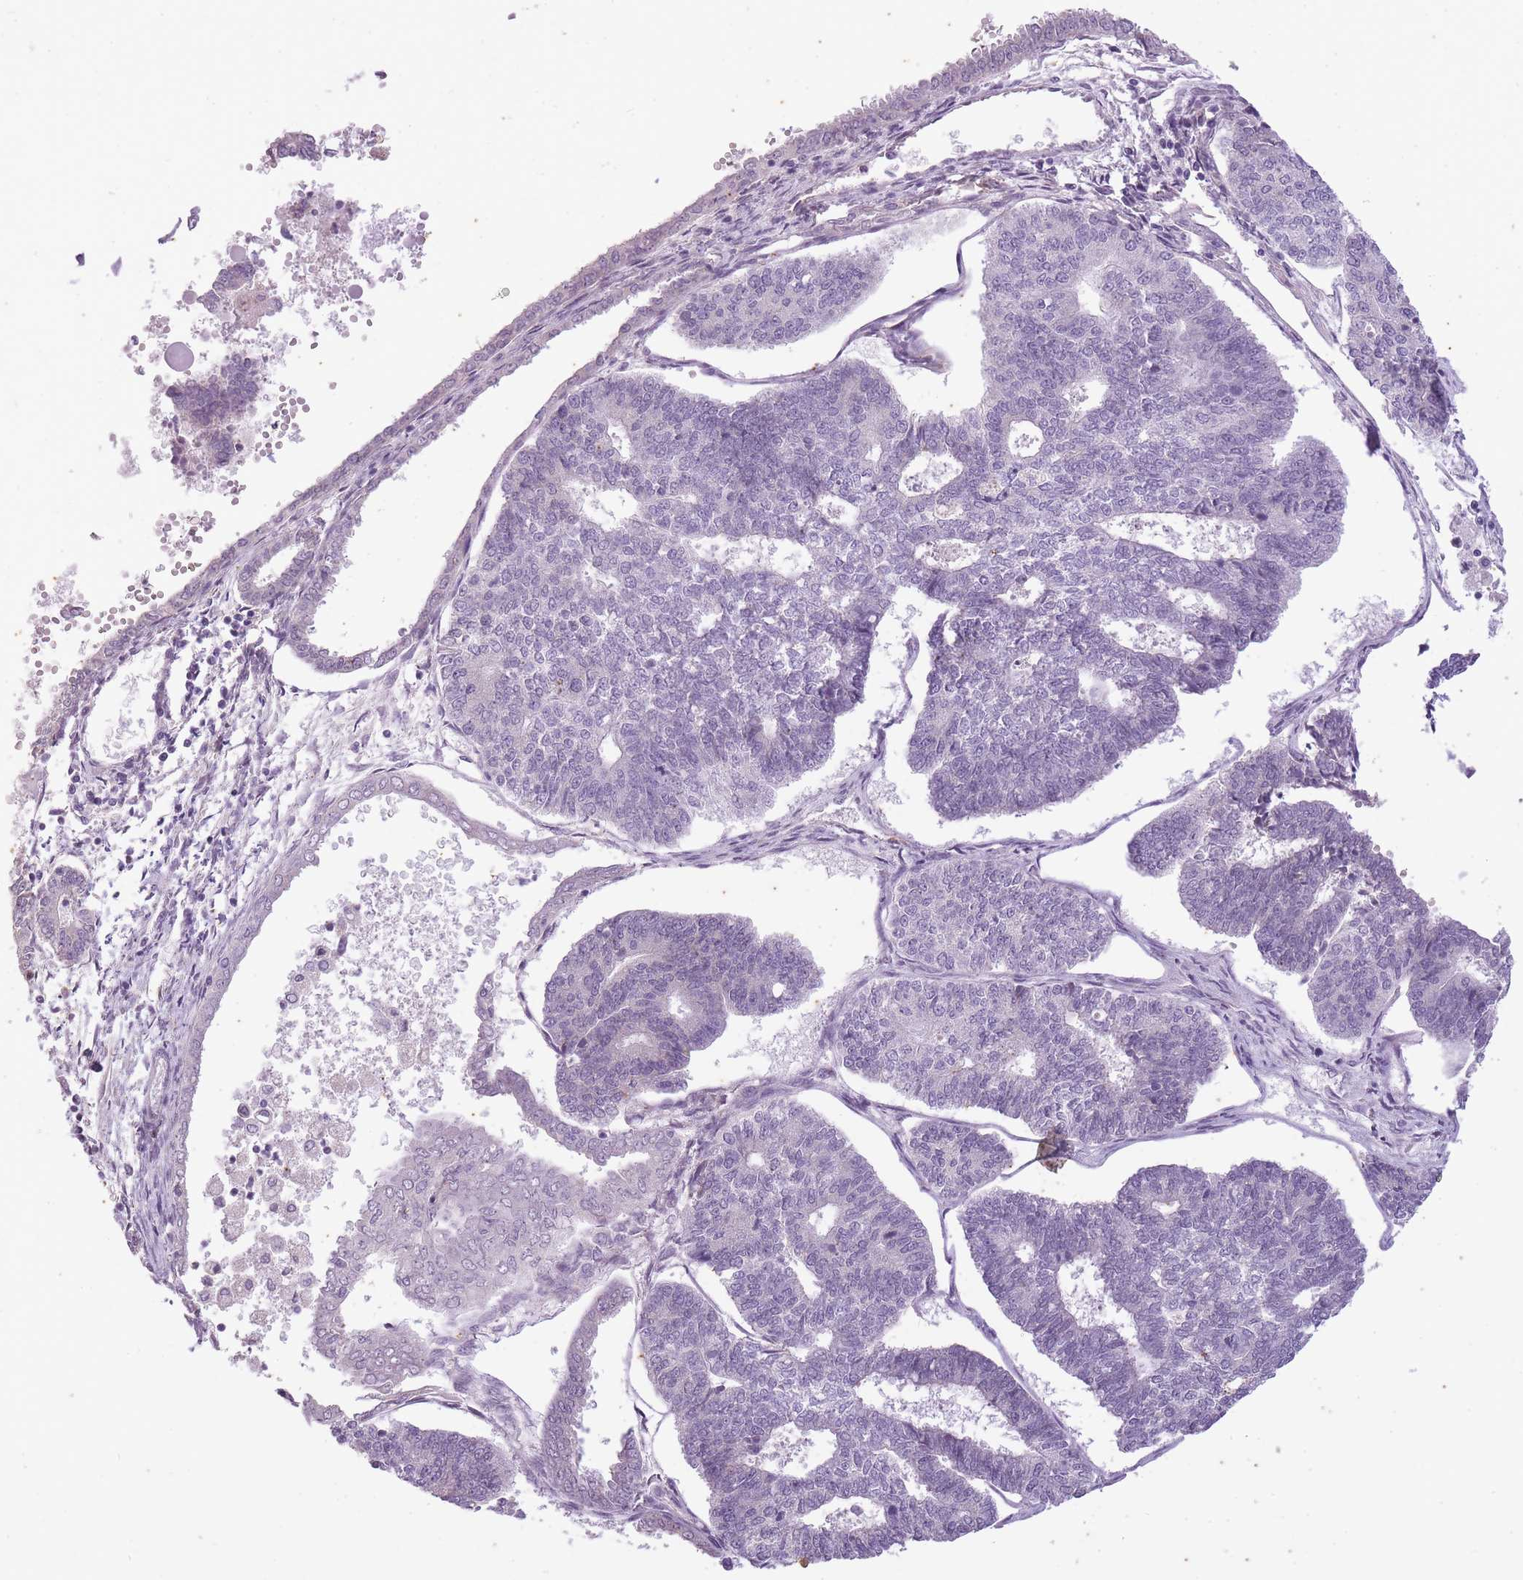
{"staining": {"intensity": "negative", "quantity": "none", "location": "none"}, "tissue": "endometrial cancer", "cell_type": "Tumor cells", "image_type": "cancer", "snomed": [{"axis": "morphology", "description": "Adenocarcinoma, NOS"}, {"axis": "topography", "description": "Endometrium"}], "caption": "An IHC micrograph of adenocarcinoma (endometrial) is shown. There is no staining in tumor cells of adenocarcinoma (endometrial). The staining is performed using DAB (3,3'-diaminobenzidine) brown chromogen with nuclei counter-stained in using hematoxylin.", "gene": "CNTNAP3", "patient": {"sex": "female", "age": 70}}